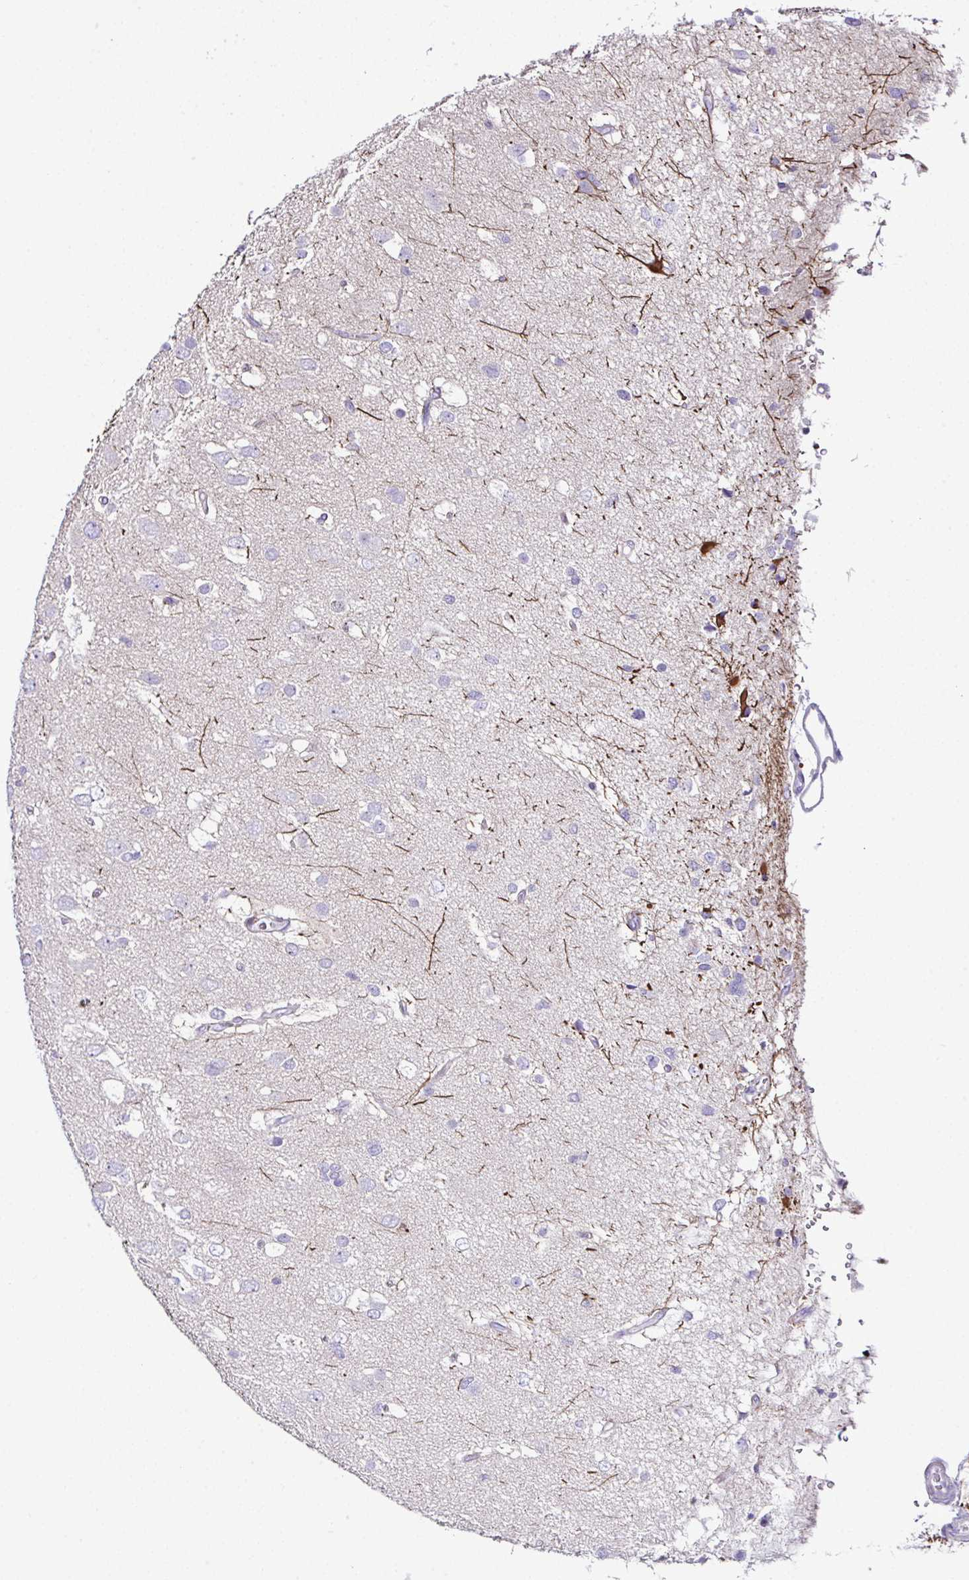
{"staining": {"intensity": "negative", "quantity": "none", "location": "none"}, "tissue": "glioma", "cell_type": "Tumor cells", "image_type": "cancer", "snomed": [{"axis": "morphology", "description": "Glioma, malignant, High grade"}, {"axis": "topography", "description": "Brain"}], "caption": "Immunohistochemistry (IHC) of high-grade glioma (malignant) displays no staining in tumor cells. (DAB (3,3'-diaminobenzidine) IHC with hematoxylin counter stain).", "gene": "OR4P4", "patient": {"sex": "male", "age": 53}}